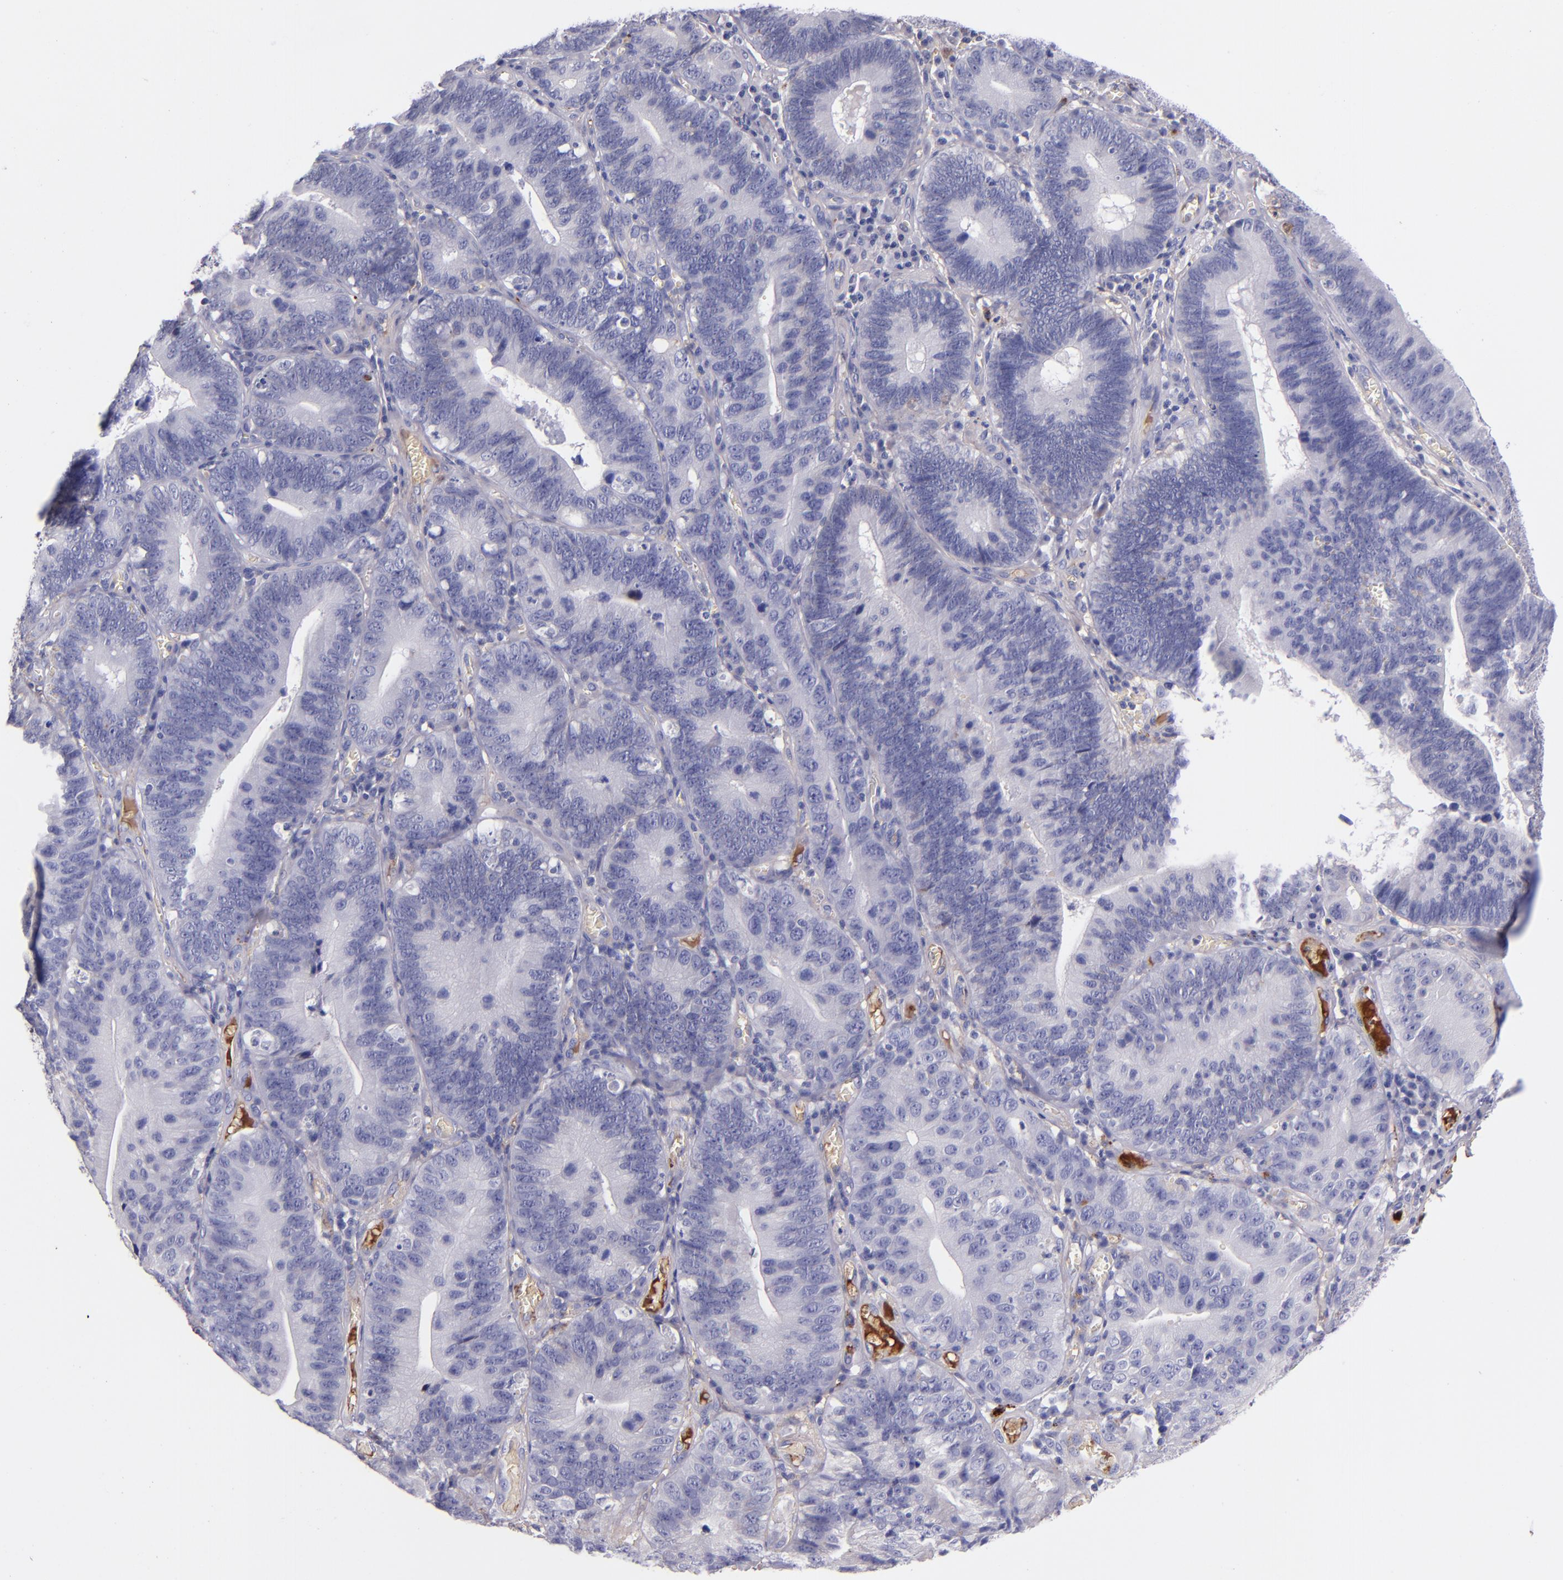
{"staining": {"intensity": "negative", "quantity": "none", "location": "none"}, "tissue": "stomach cancer", "cell_type": "Tumor cells", "image_type": "cancer", "snomed": [{"axis": "morphology", "description": "Adenocarcinoma, NOS"}, {"axis": "topography", "description": "Stomach"}, {"axis": "topography", "description": "Gastric cardia"}], "caption": "This photomicrograph is of stomach cancer stained with immunohistochemistry to label a protein in brown with the nuclei are counter-stained blue. There is no positivity in tumor cells.", "gene": "KNG1", "patient": {"sex": "male", "age": 59}}